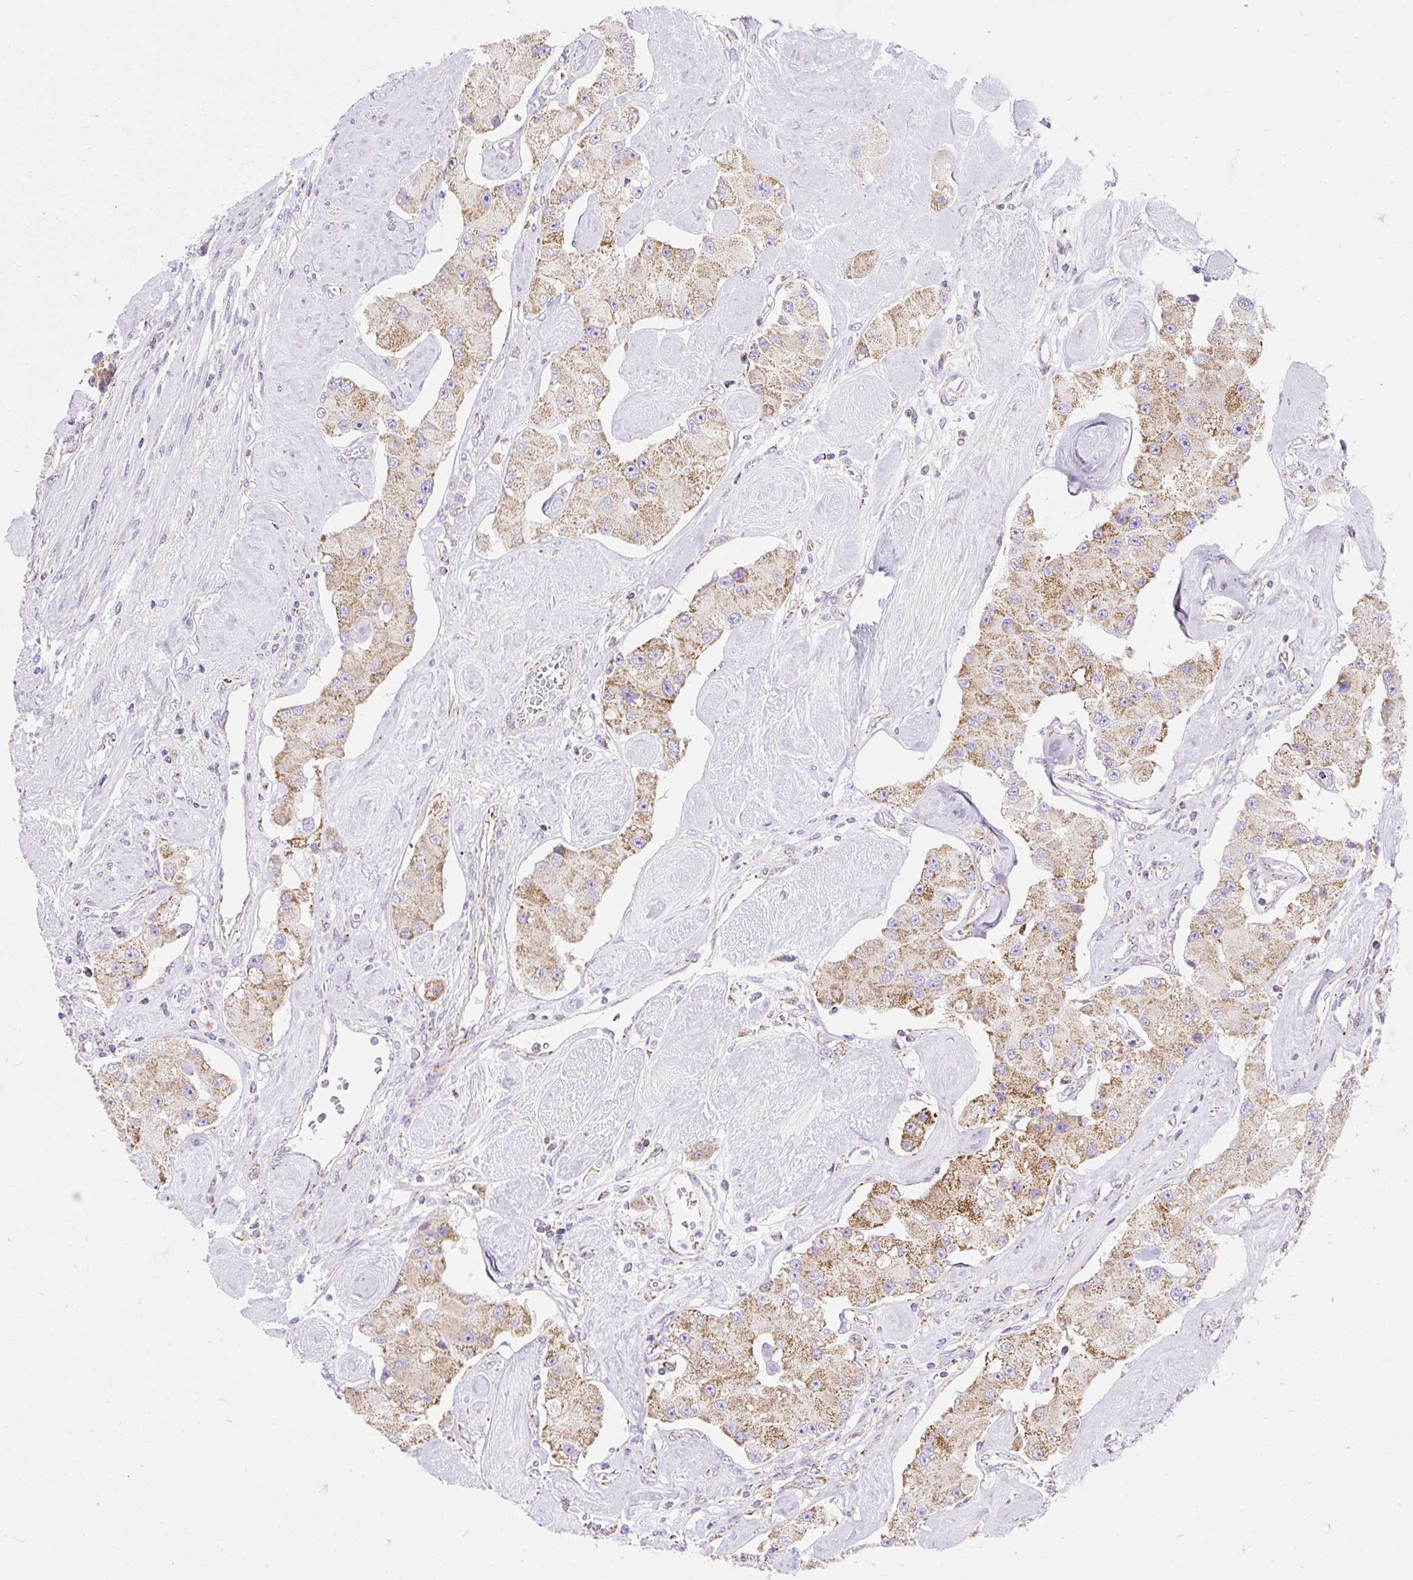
{"staining": {"intensity": "moderate", "quantity": ">75%", "location": "cytoplasmic/membranous"}, "tissue": "carcinoid", "cell_type": "Tumor cells", "image_type": "cancer", "snomed": [{"axis": "morphology", "description": "Carcinoid, malignant, NOS"}, {"axis": "topography", "description": "Pancreas"}], "caption": "The photomicrograph shows staining of carcinoid, revealing moderate cytoplasmic/membranous protein expression (brown color) within tumor cells. (Stains: DAB (3,3'-diaminobenzidine) in brown, nuclei in blue, Microscopy: brightfield microscopy at high magnification).", "gene": "DAAM2", "patient": {"sex": "male", "age": 41}}